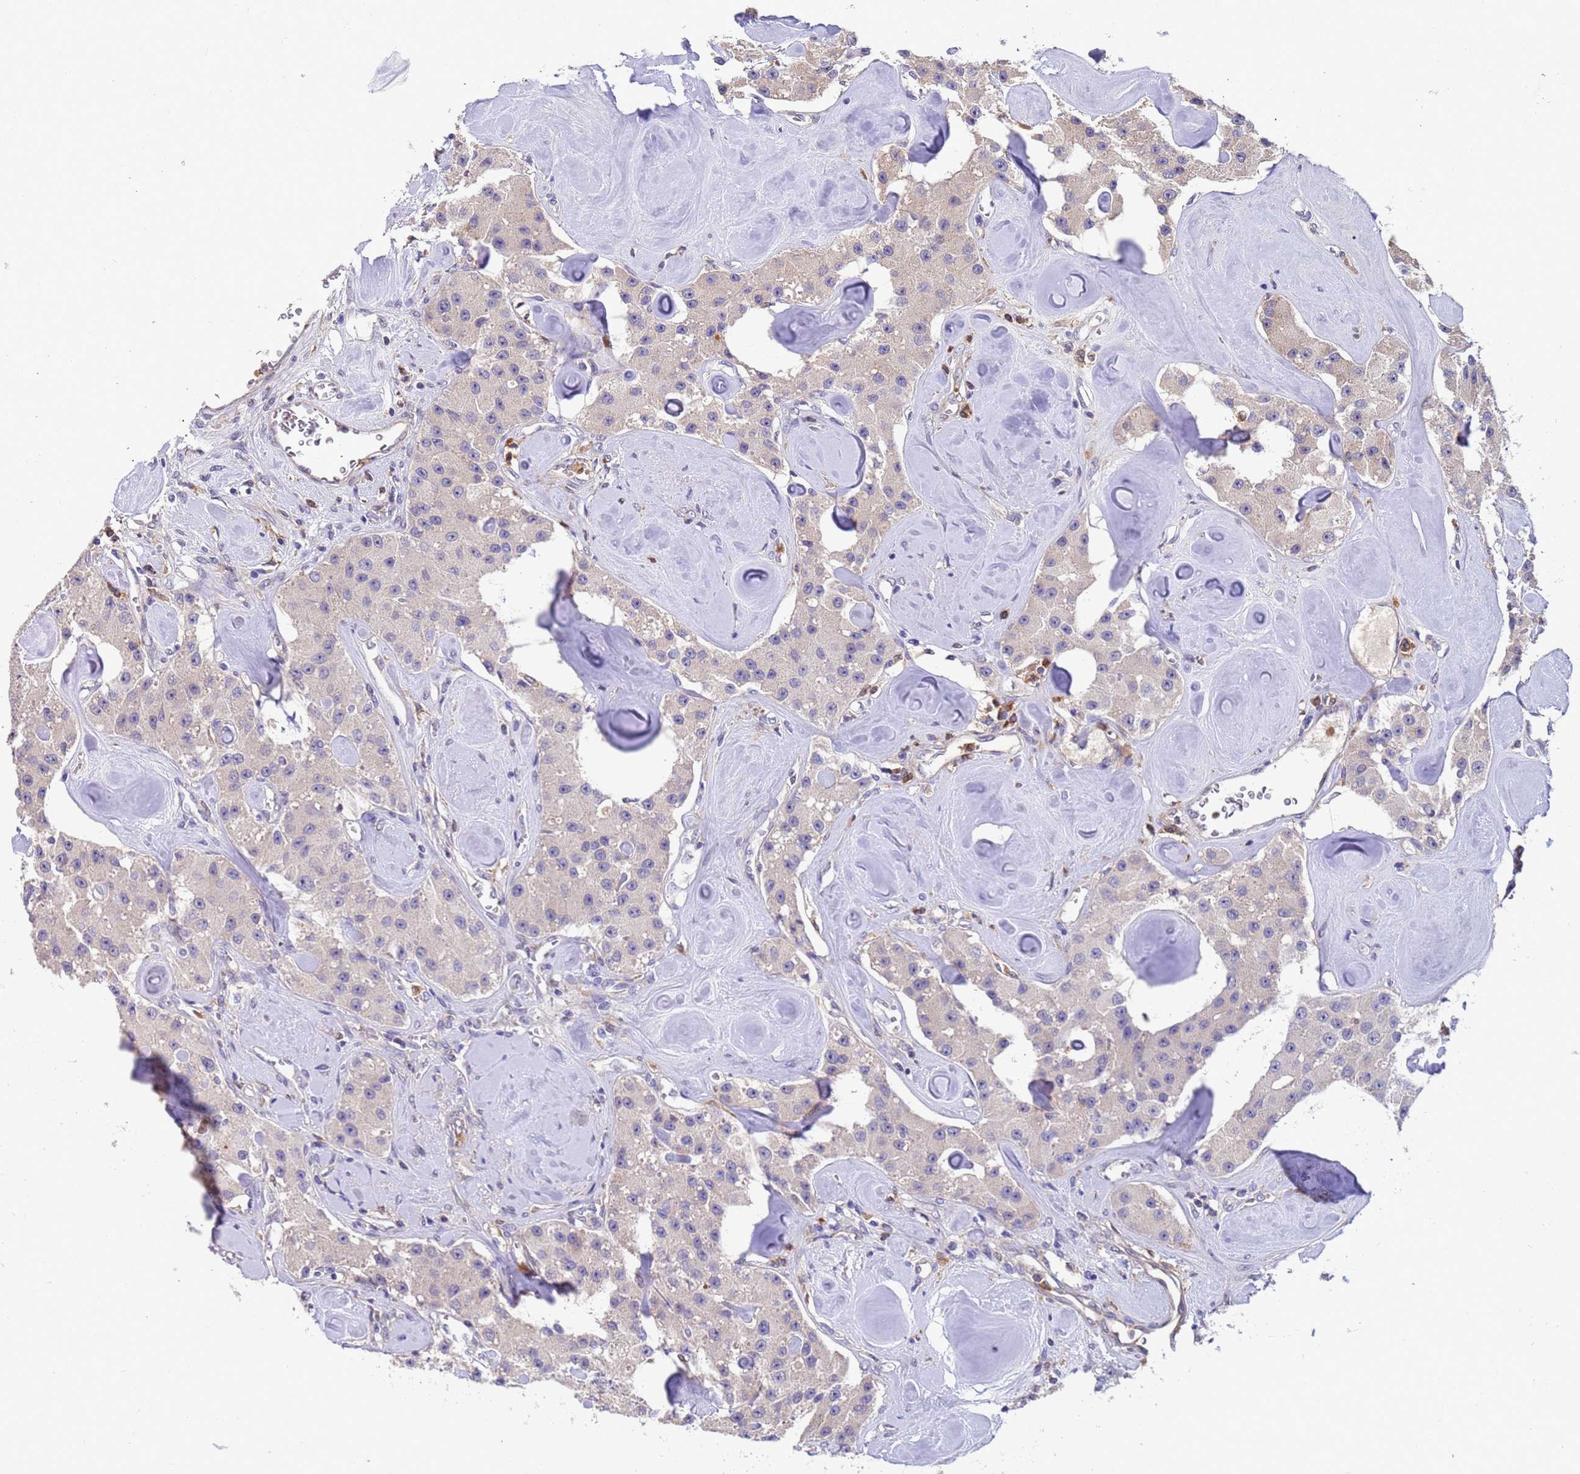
{"staining": {"intensity": "negative", "quantity": "none", "location": "none"}, "tissue": "carcinoid", "cell_type": "Tumor cells", "image_type": "cancer", "snomed": [{"axis": "morphology", "description": "Carcinoid, malignant, NOS"}, {"axis": "topography", "description": "Pancreas"}], "caption": "Tumor cells are negative for brown protein staining in carcinoid.", "gene": "AMPD3", "patient": {"sex": "male", "age": 41}}